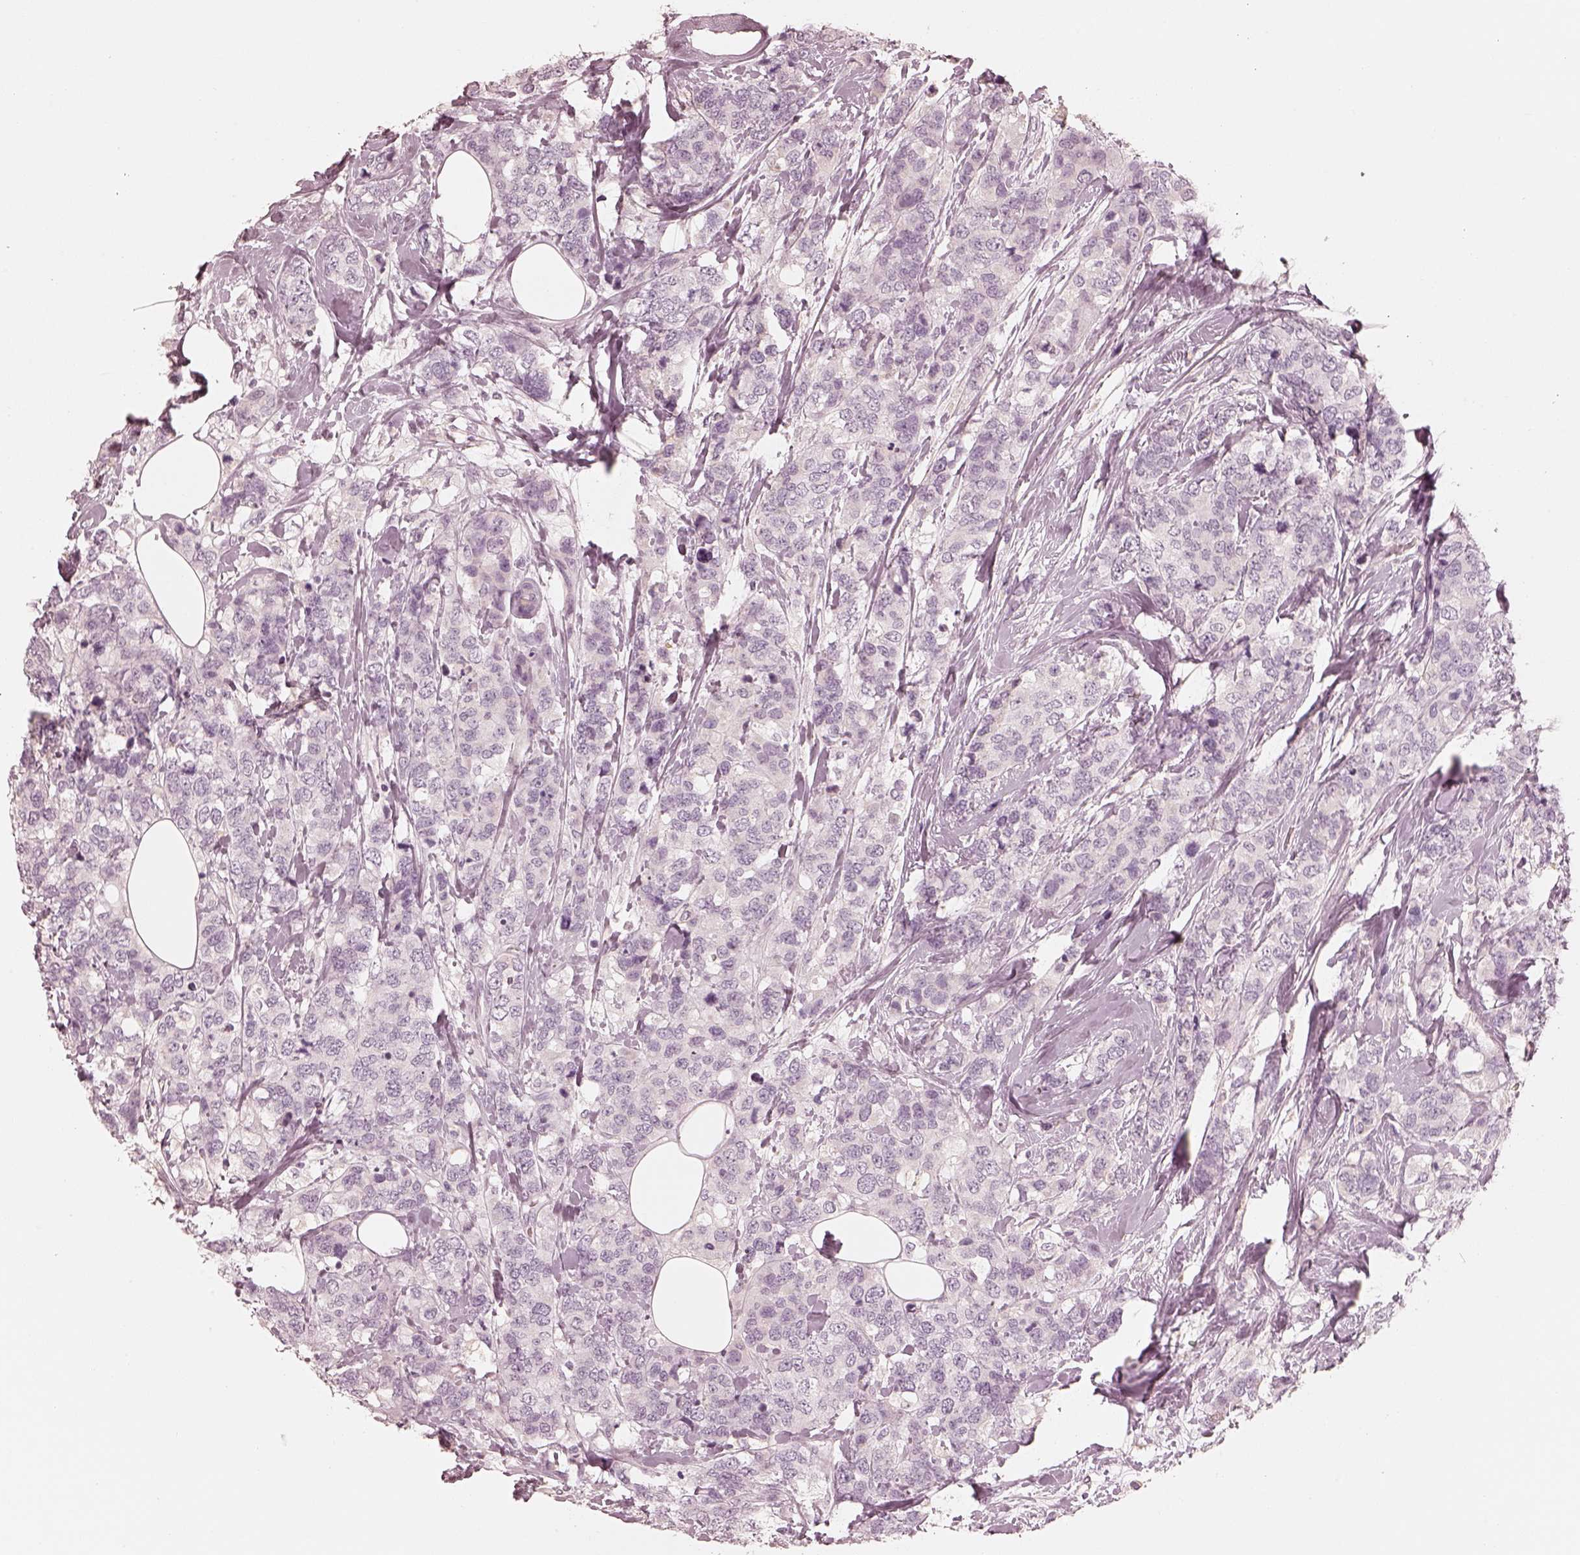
{"staining": {"intensity": "negative", "quantity": "none", "location": "none"}, "tissue": "breast cancer", "cell_type": "Tumor cells", "image_type": "cancer", "snomed": [{"axis": "morphology", "description": "Lobular carcinoma"}, {"axis": "topography", "description": "Breast"}], "caption": "The histopathology image exhibits no significant positivity in tumor cells of breast cancer.", "gene": "CALR3", "patient": {"sex": "female", "age": 59}}